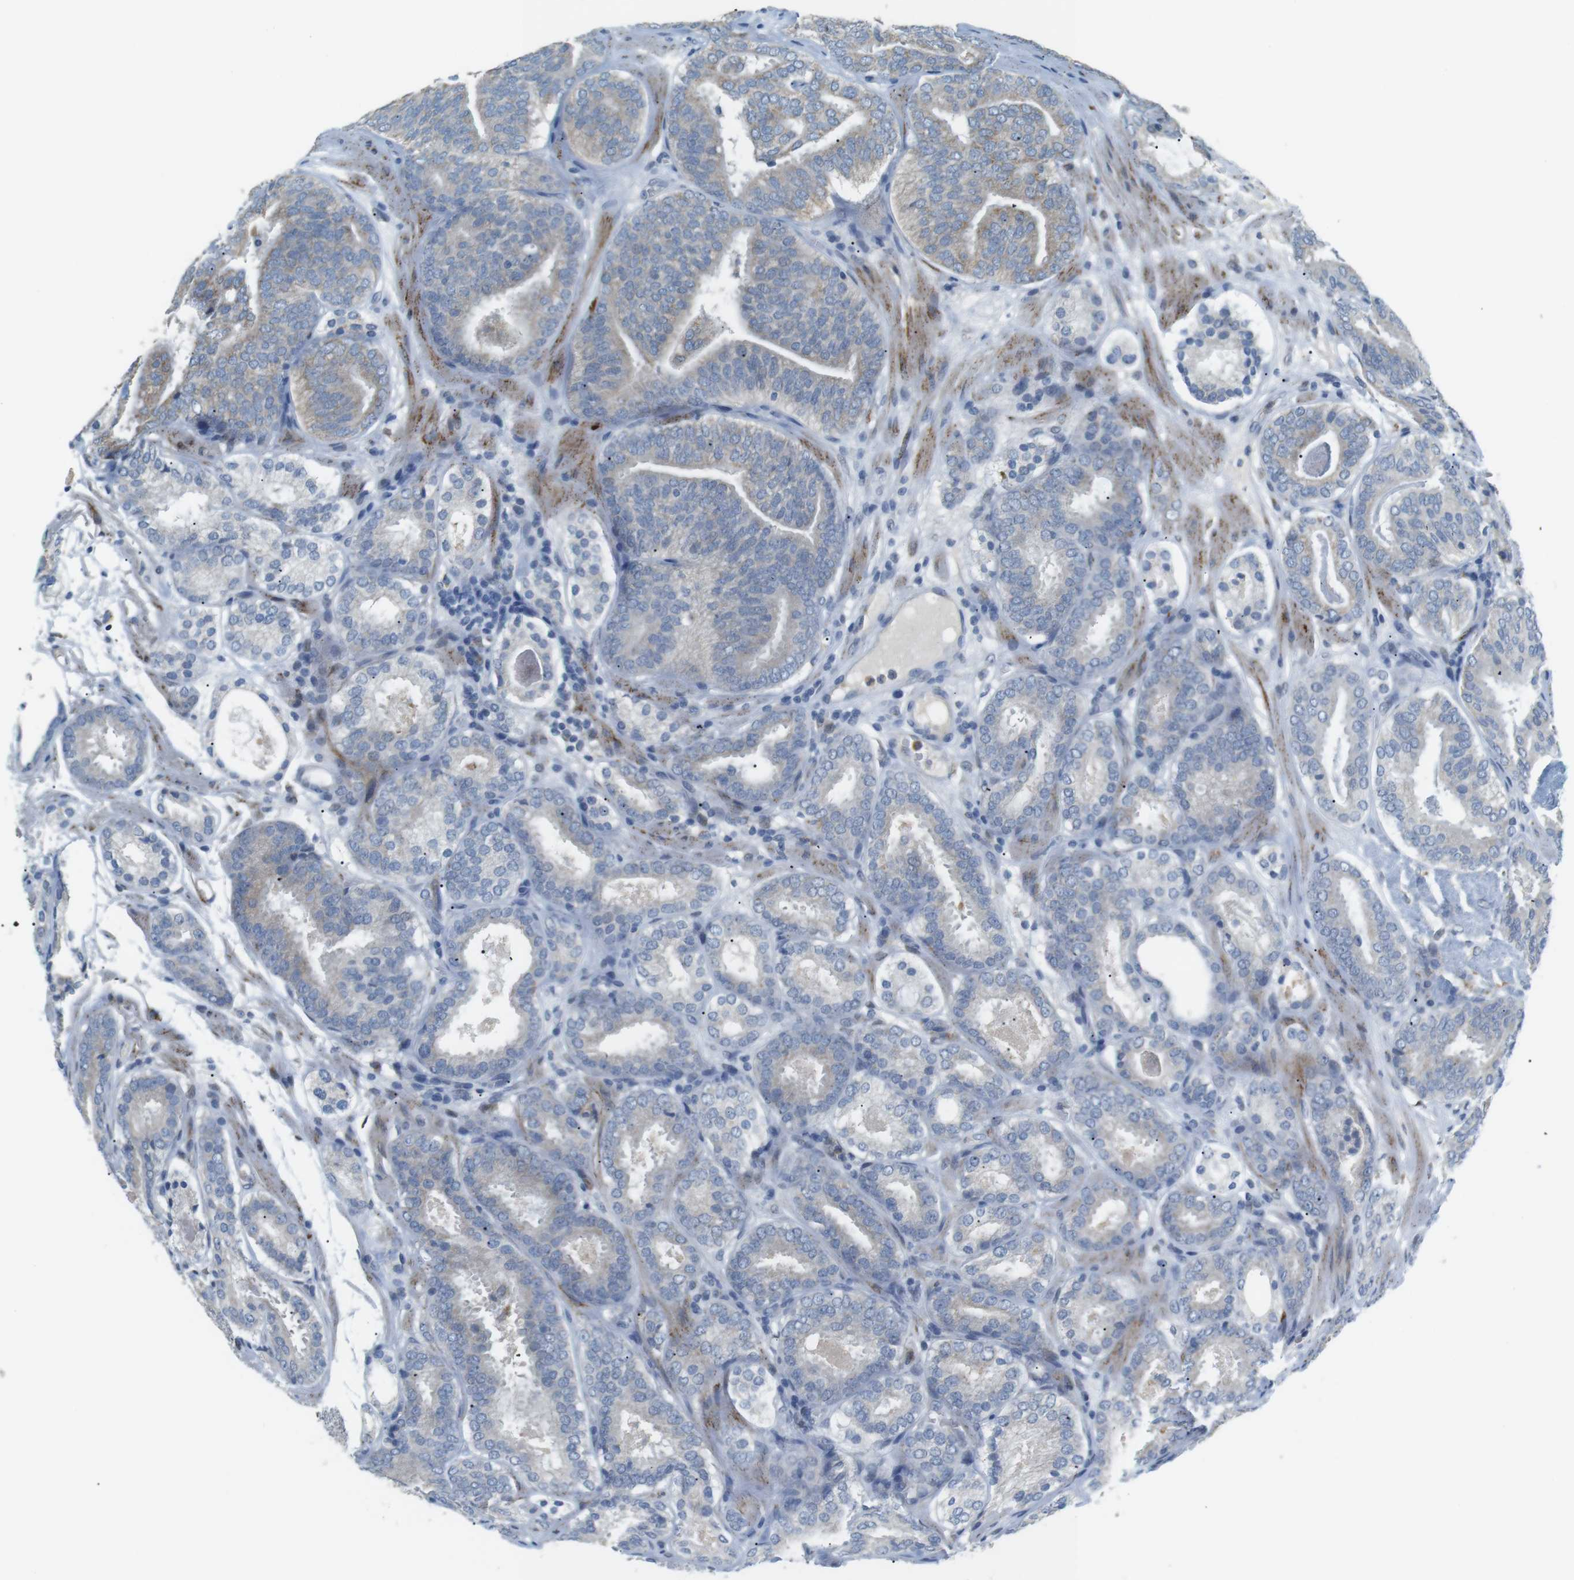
{"staining": {"intensity": "weak", "quantity": "25%-75%", "location": "cytoplasmic/membranous"}, "tissue": "prostate cancer", "cell_type": "Tumor cells", "image_type": "cancer", "snomed": [{"axis": "morphology", "description": "Adenocarcinoma, Low grade"}, {"axis": "topography", "description": "Prostate"}], "caption": "The image reveals staining of adenocarcinoma (low-grade) (prostate), revealing weak cytoplasmic/membranous protein positivity (brown color) within tumor cells.", "gene": "CD300E", "patient": {"sex": "male", "age": 69}}